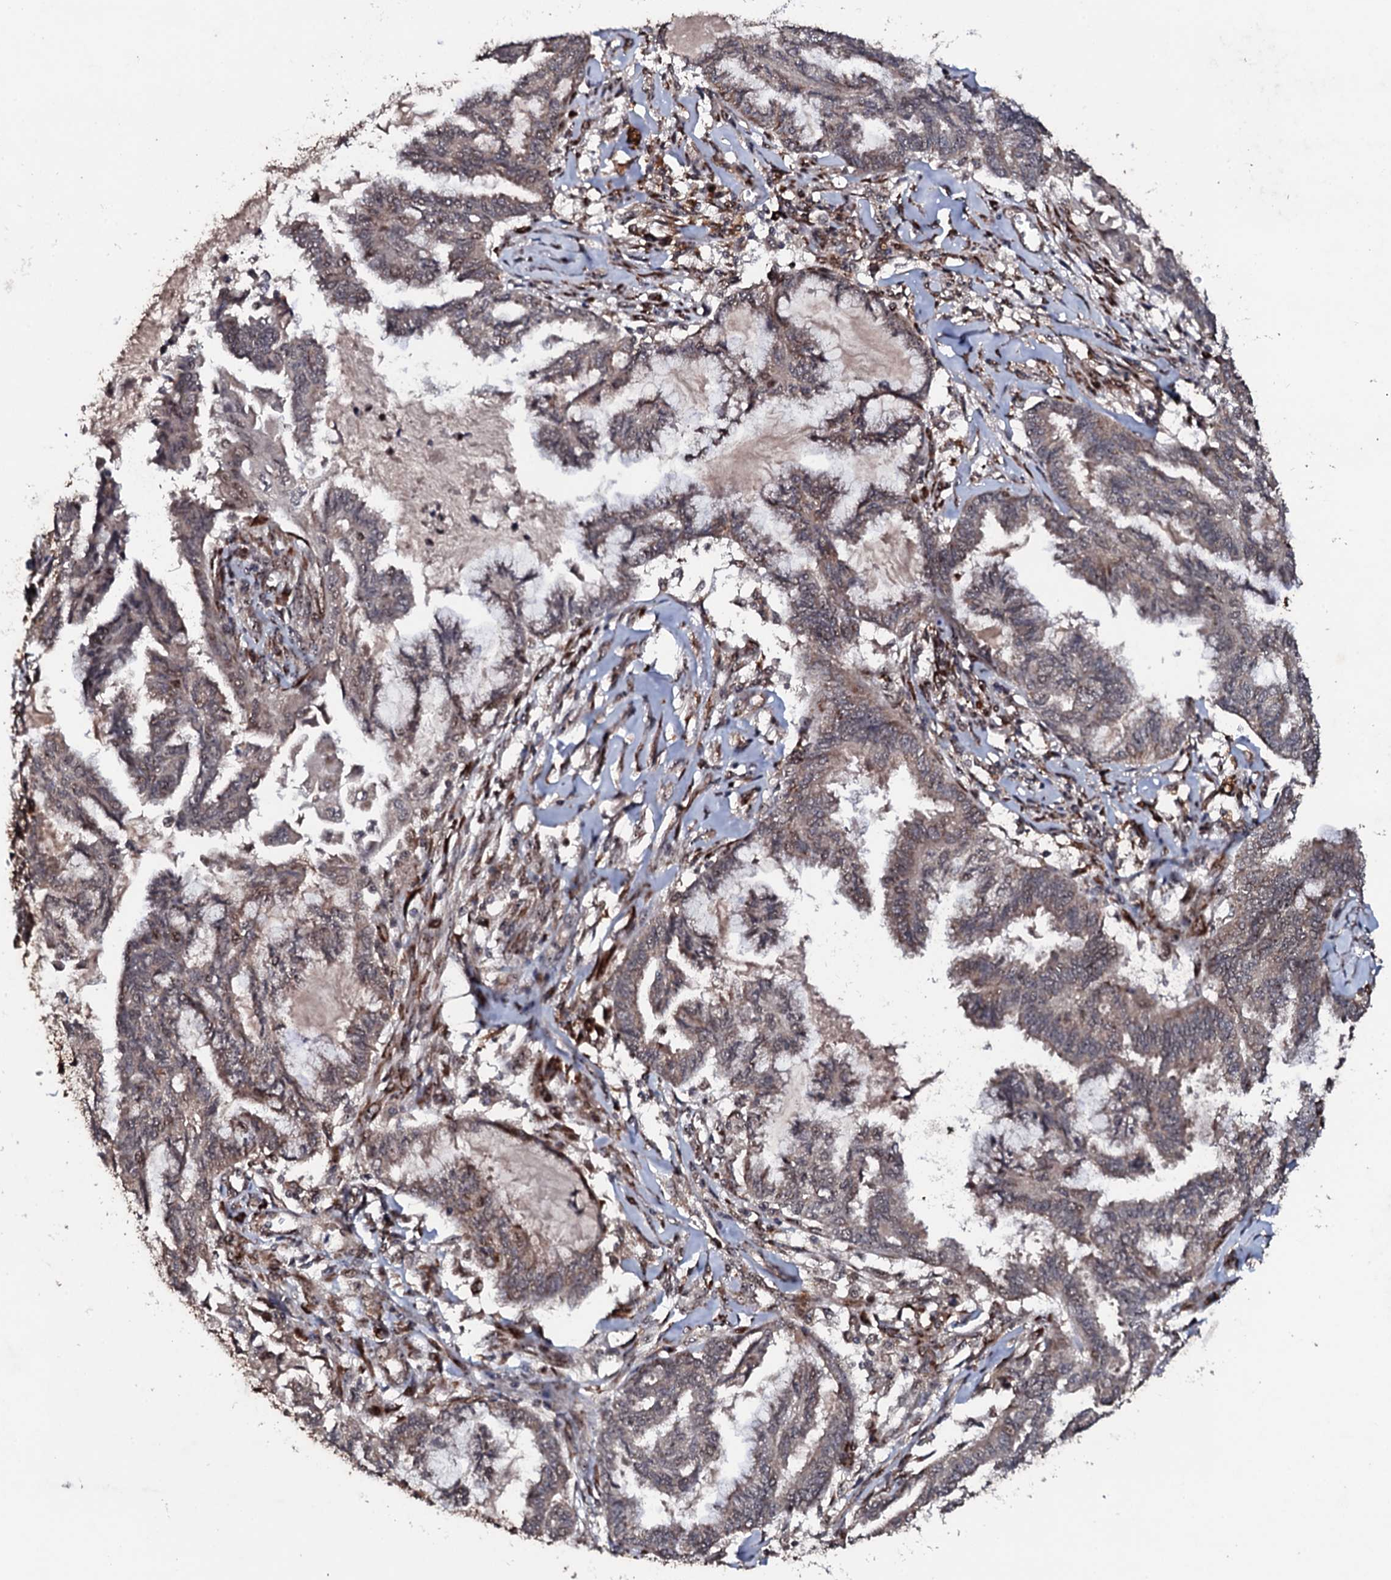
{"staining": {"intensity": "weak", "quantity": ">75%", "location": "cytoplasmic/membranous"}, "tissue": "endometrial cancer", "cell_type": "Tumor cells", "image_type": "cancer", "snomed": [{"axis": "morphology", "description": "Adenocarcinoma, NOS"}, {"axis": "topography", "description": "Endometrium"}], "caption": "Endometrial cancer tissue exhibits weak cytoplasmic/membranous expression in approximately >75% of tumor cells, visualized by immunohistochemistry.", "gene": "FAM111A", "patient": {"sex": "female", "age": 86}}